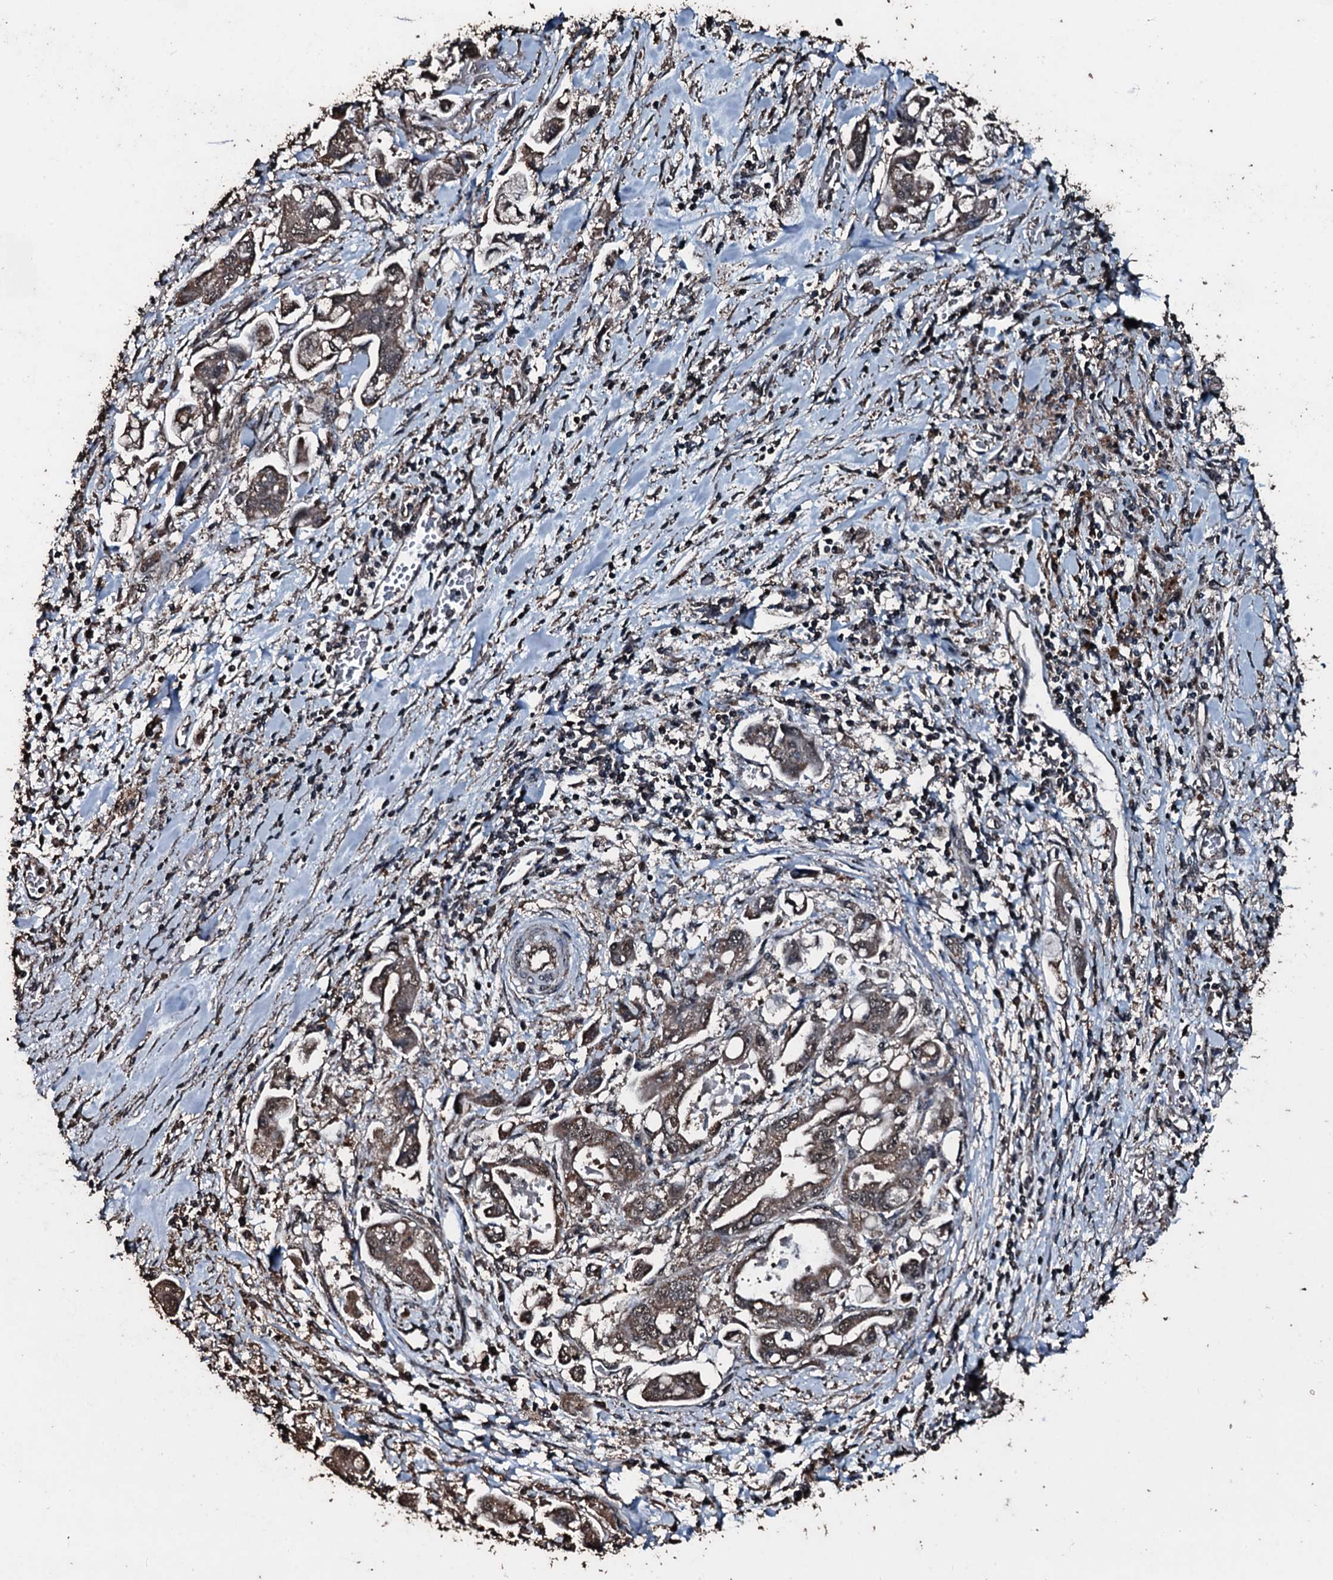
{"staining": {"intensity": "weak", "quantity": "25%-75%", "location": "cytoplasmic/membranous"}, "tissue": "stomach cancer", "cell_type": "Tumor cells", "image_type": "cancer", "snomed": [{"axis": "morphology", "description": "Adenocarcinoma, NOS"}, {"axis": "topography", "description": "Stomach"}], "caption": "Approximately 25%-75% of tumor cells in human stomach adenocarcinoma demonstrate weak cytoplasmic/membranous protein positivity as visualized by brown immunohistochemical staining.", "gene": "FAAP24", "patient": {"sex": "male", "age": 62}}